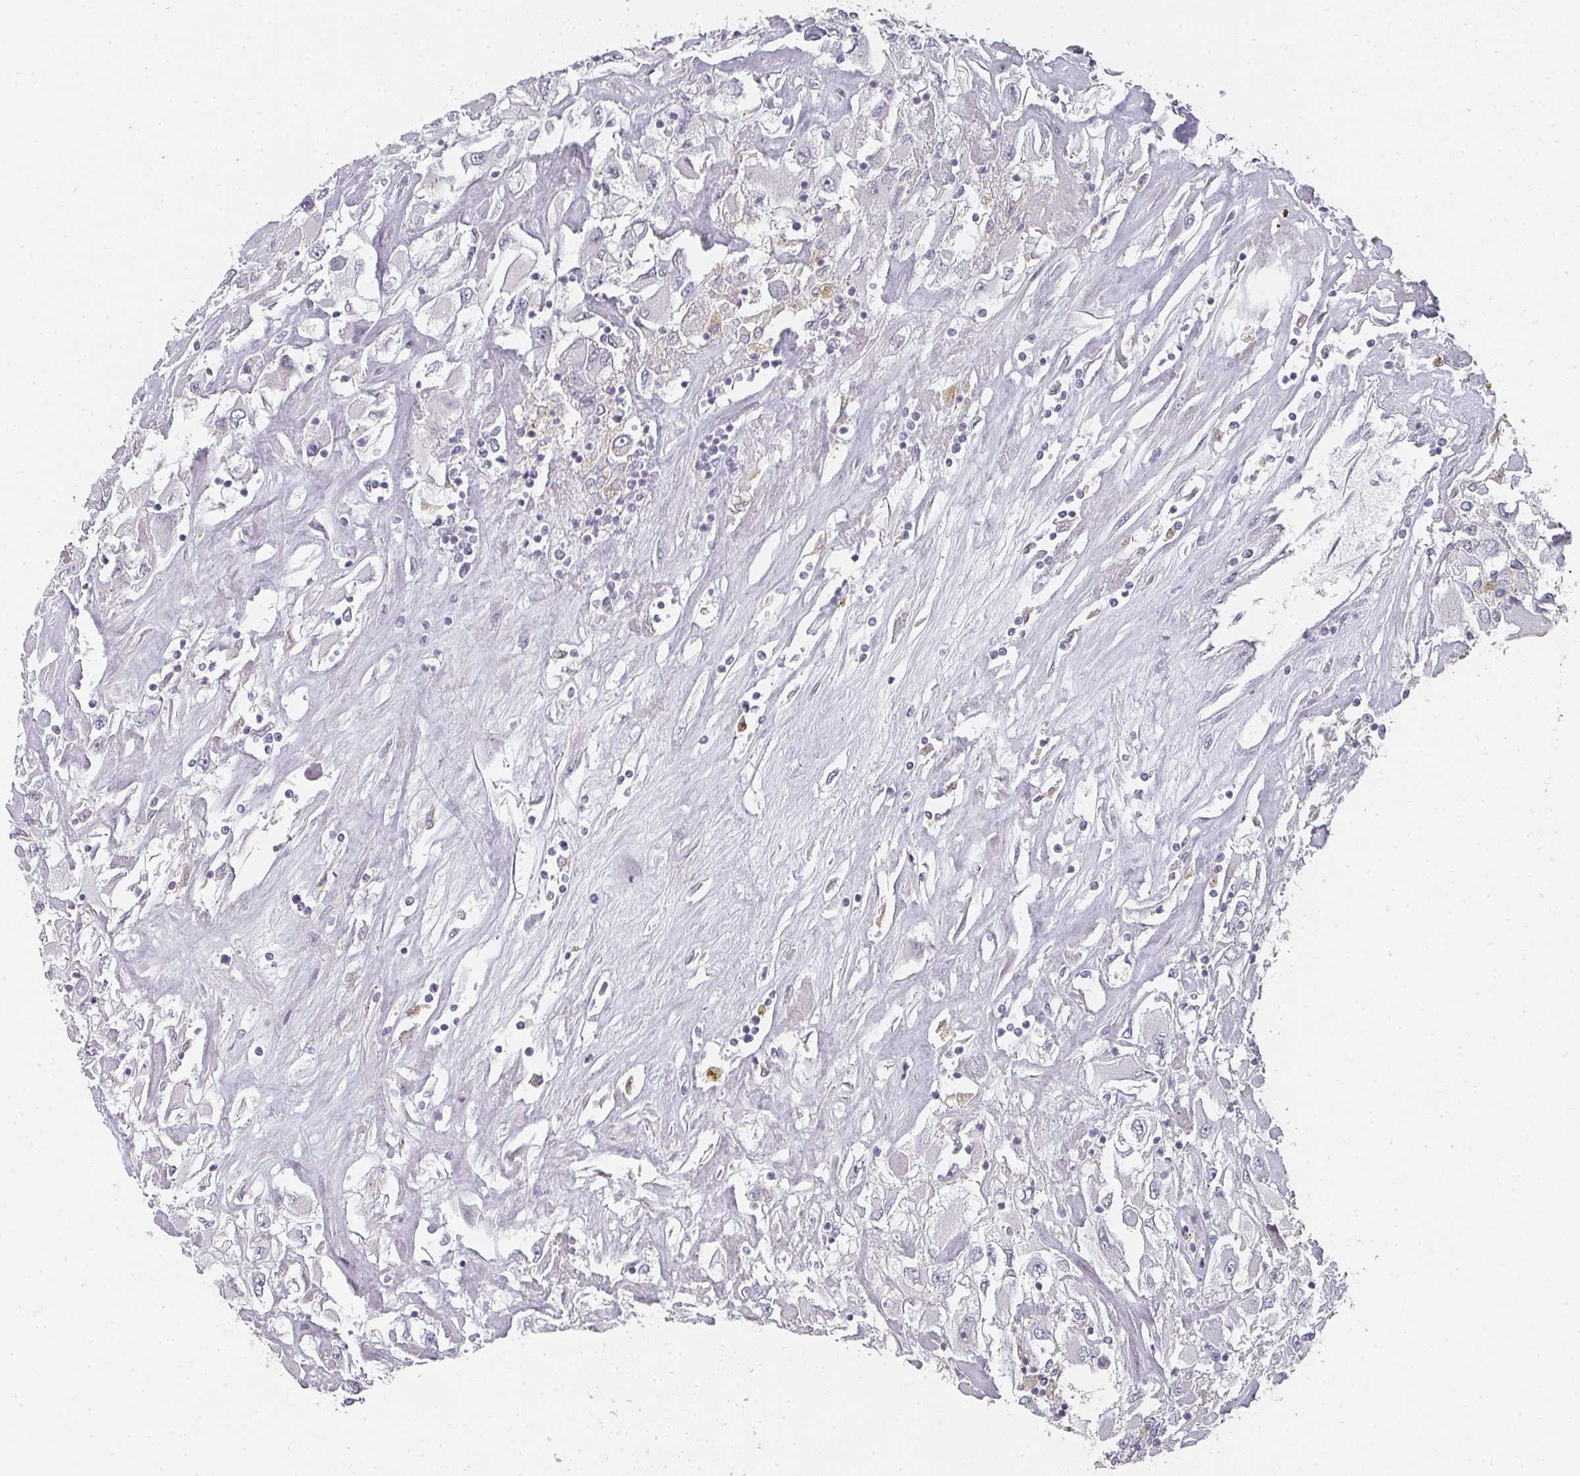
{"staining": {"intensity": "negative", "quantity": "none", "location": "none"}, "tissue": "renal cancer", "cell_type": "Tumor cells", "image_type": "cancer", "snomed": [{"axis": "morphology", "description": "Adenocarcinoma, NOS"}, {"axis": "topography", "description": "Kidney"}], "caption": "The histopathology image displays no staining of tumor cells in renal cancer (adenocarcinoma).", "gene": "SHISA2", "patient": {"sex": "female", "age": 52}}